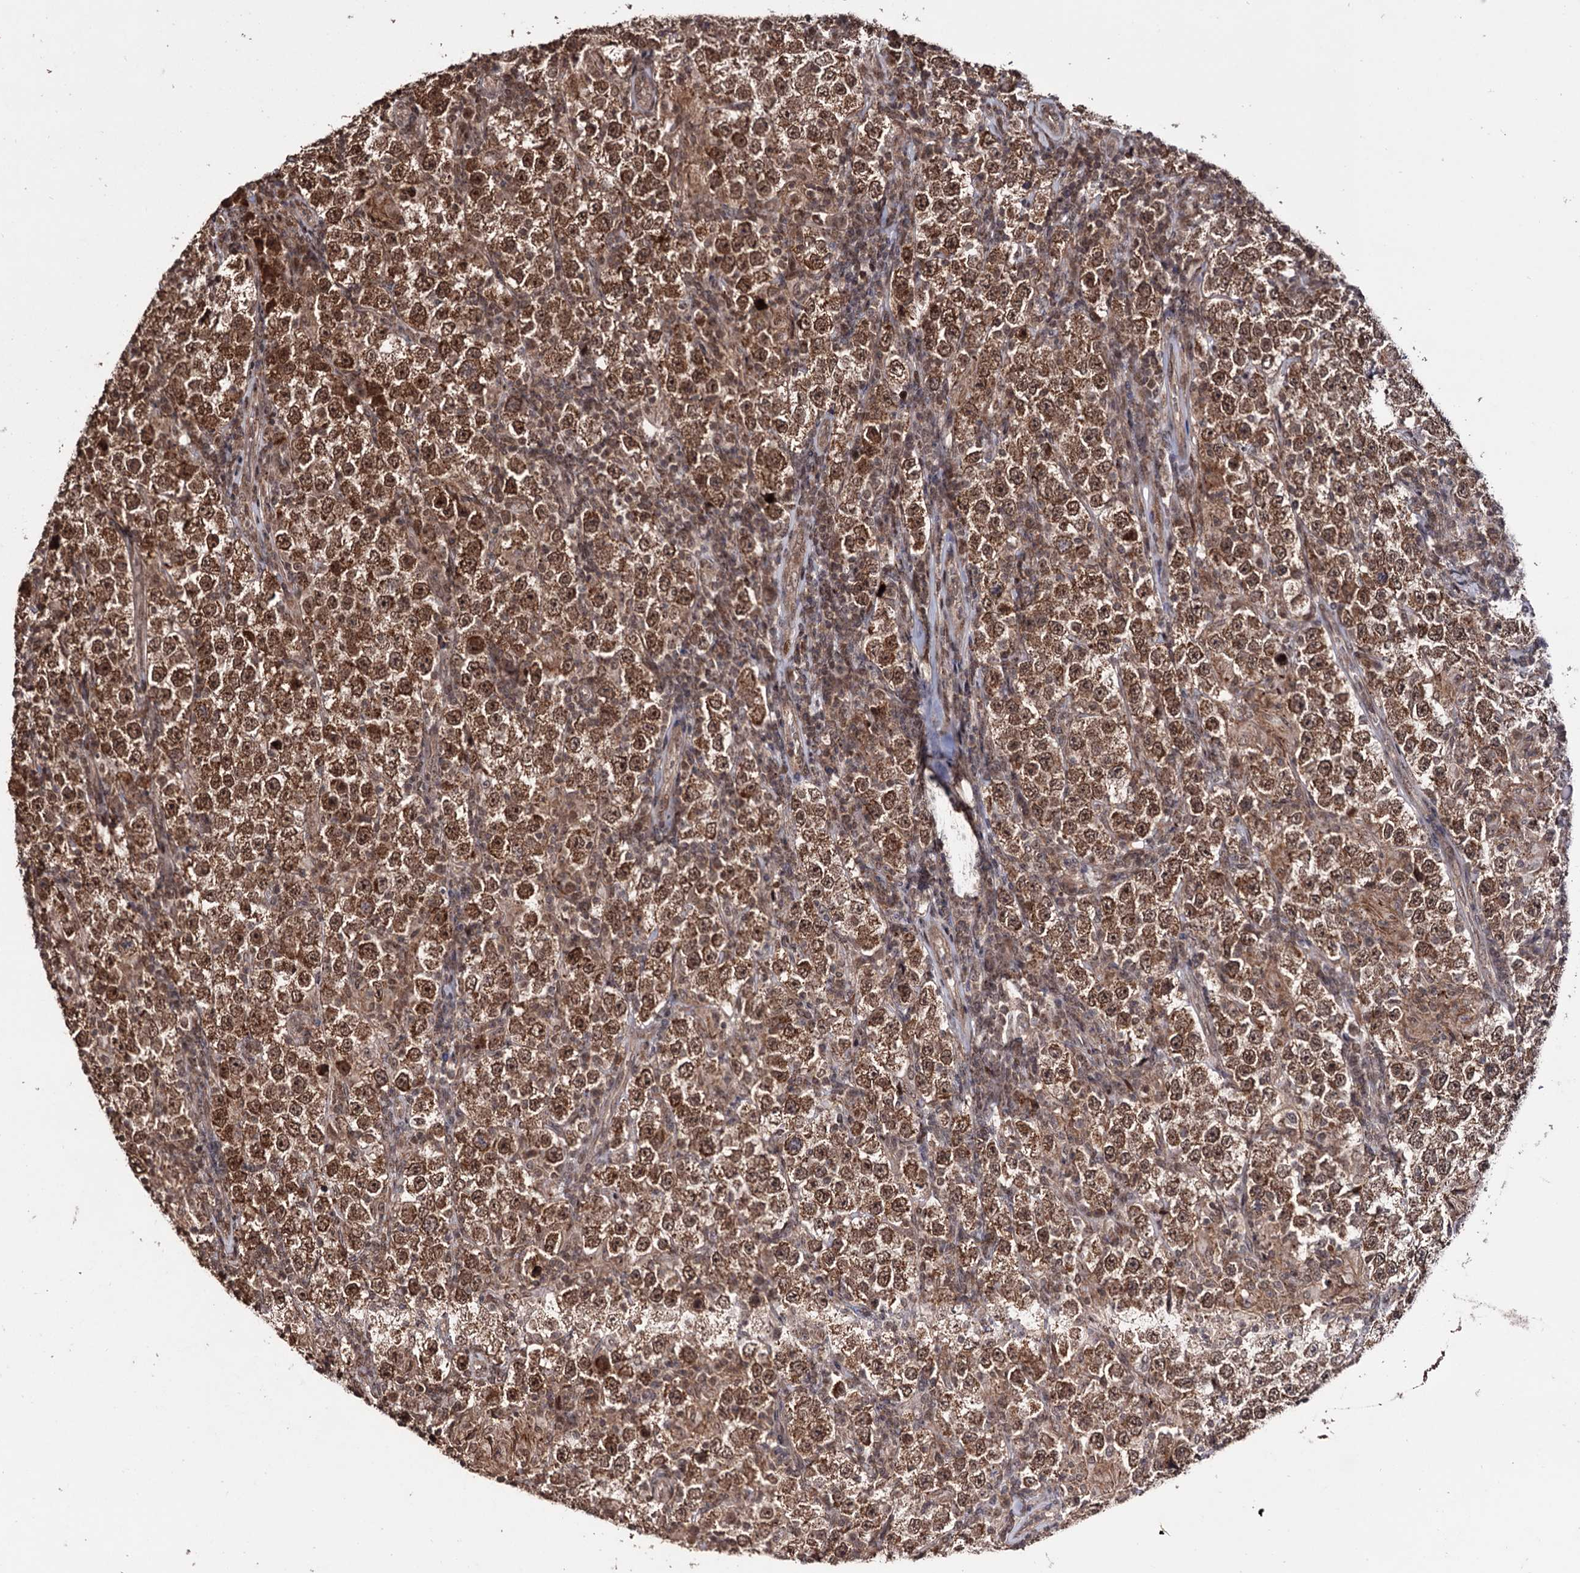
{"staining": {"intensity": "strong", "quantity": ">75%", "location": "cytoplasmic/membranous,nuclear"}, "tissue": "testis cancer", "cell_type": "Tumor cells", "image_type": "cancer", "snomed": [{"axis": "morphology", "description": "Normal tissue, NOS"}, {"axis": "morphology", "description": "Urothelial carcinoma, High grade"}, {"axis": "morphology", "description": "Seminoma, NOS"}, {"axis": "morphology", "description": "Carcinoma, Embryonal, NOS"}, {"axis": "topography", "description": "Urinary bladder"}, {"axis": "topography", "description": "Testis"}], "caption": "Human testis cancer (embryonal carcinoma) stained with a protein marker reveals strong staining in tumor cells.", "gene": "KLF5", "patient": {"sex": "male", "age": 41}}